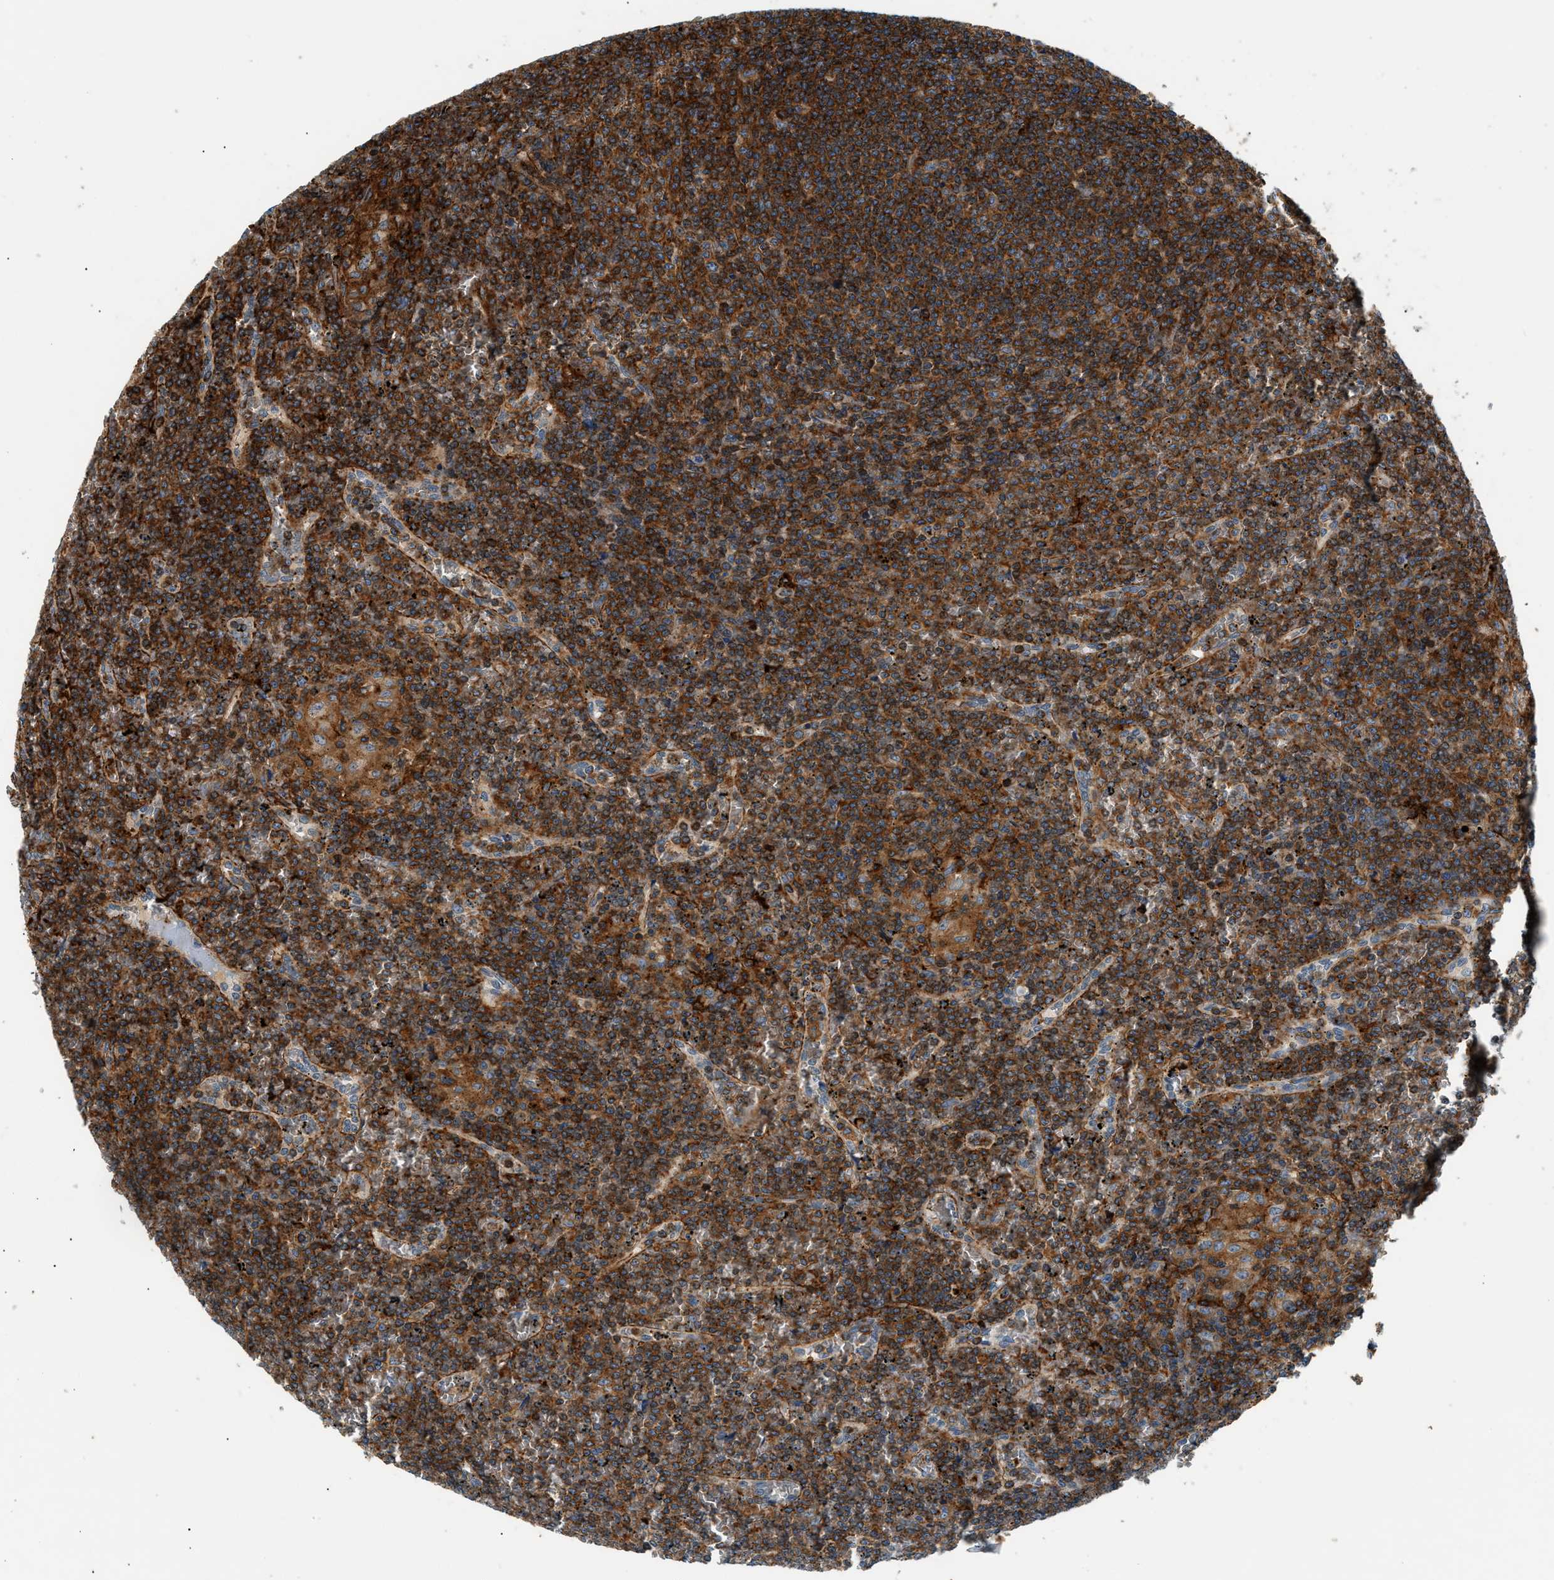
{"staining": {"intensity": "moderate", "quantity": ">75%", "location": "cytoplasmic/membranous"}, "tissue": "lymphoma", "cell_type": "Tumor cells", "image_type": "cancer", "snomed": [{"axis": "morphology", "description": "Malignant lymphoma, non-Hodgkin's type, Low grade"}, {"axis": "topography", "description": "Spleen"}], "caption": "Immunohistochemistry (DAB (3,3'-diaminobenzidine)) staining of human lymphoma reveals moderate cytoplasmic/membranous protein staining in about >75% of tumor cells. The staining is performed using DAB brown chromogen to label protein expression. The nuclei are counter-stained blue using hematoxylin.", "gene": "DHODH", "patient": {"sex": "female", "age": 19}}